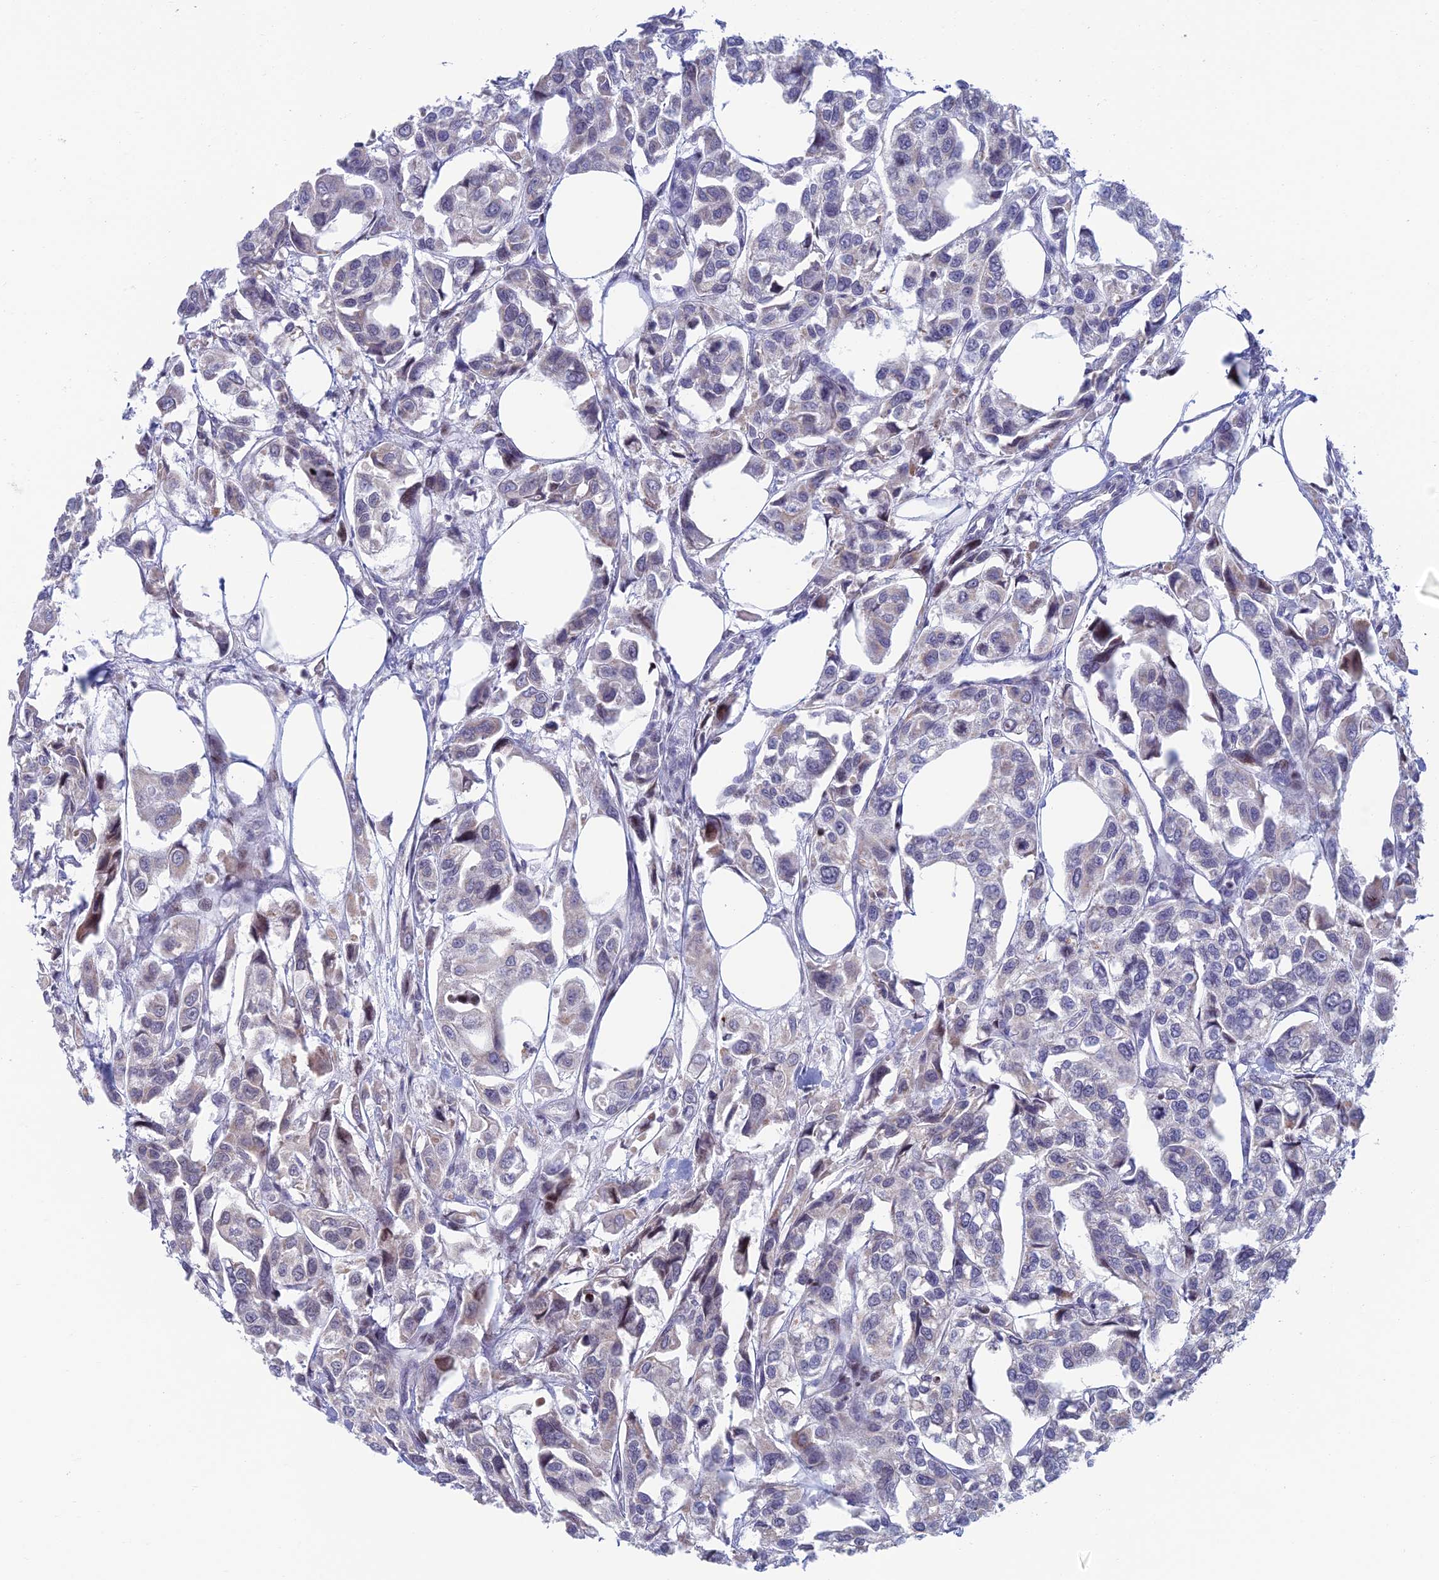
{"staining": {"intensity": "weak", "quantity": "<25%", "location": "cytoplasmic/membranous"}, "tissue": "urothelial cancer", "cell_type": "Tumor cells", "image_type": "cancer", "snomed": [{"axis": "morphology", "description": "Urothelial carcinoma, High grade"}, {"axis": "topography", "description": "Urinary bladder"}], "caption": "Human urothelial carcinoma (high-grade) stained for a protein using IHC demonstrates no staining in tumor cells.", "gene": "AFF3", "patient": {"sex": "male", "age": 67}}